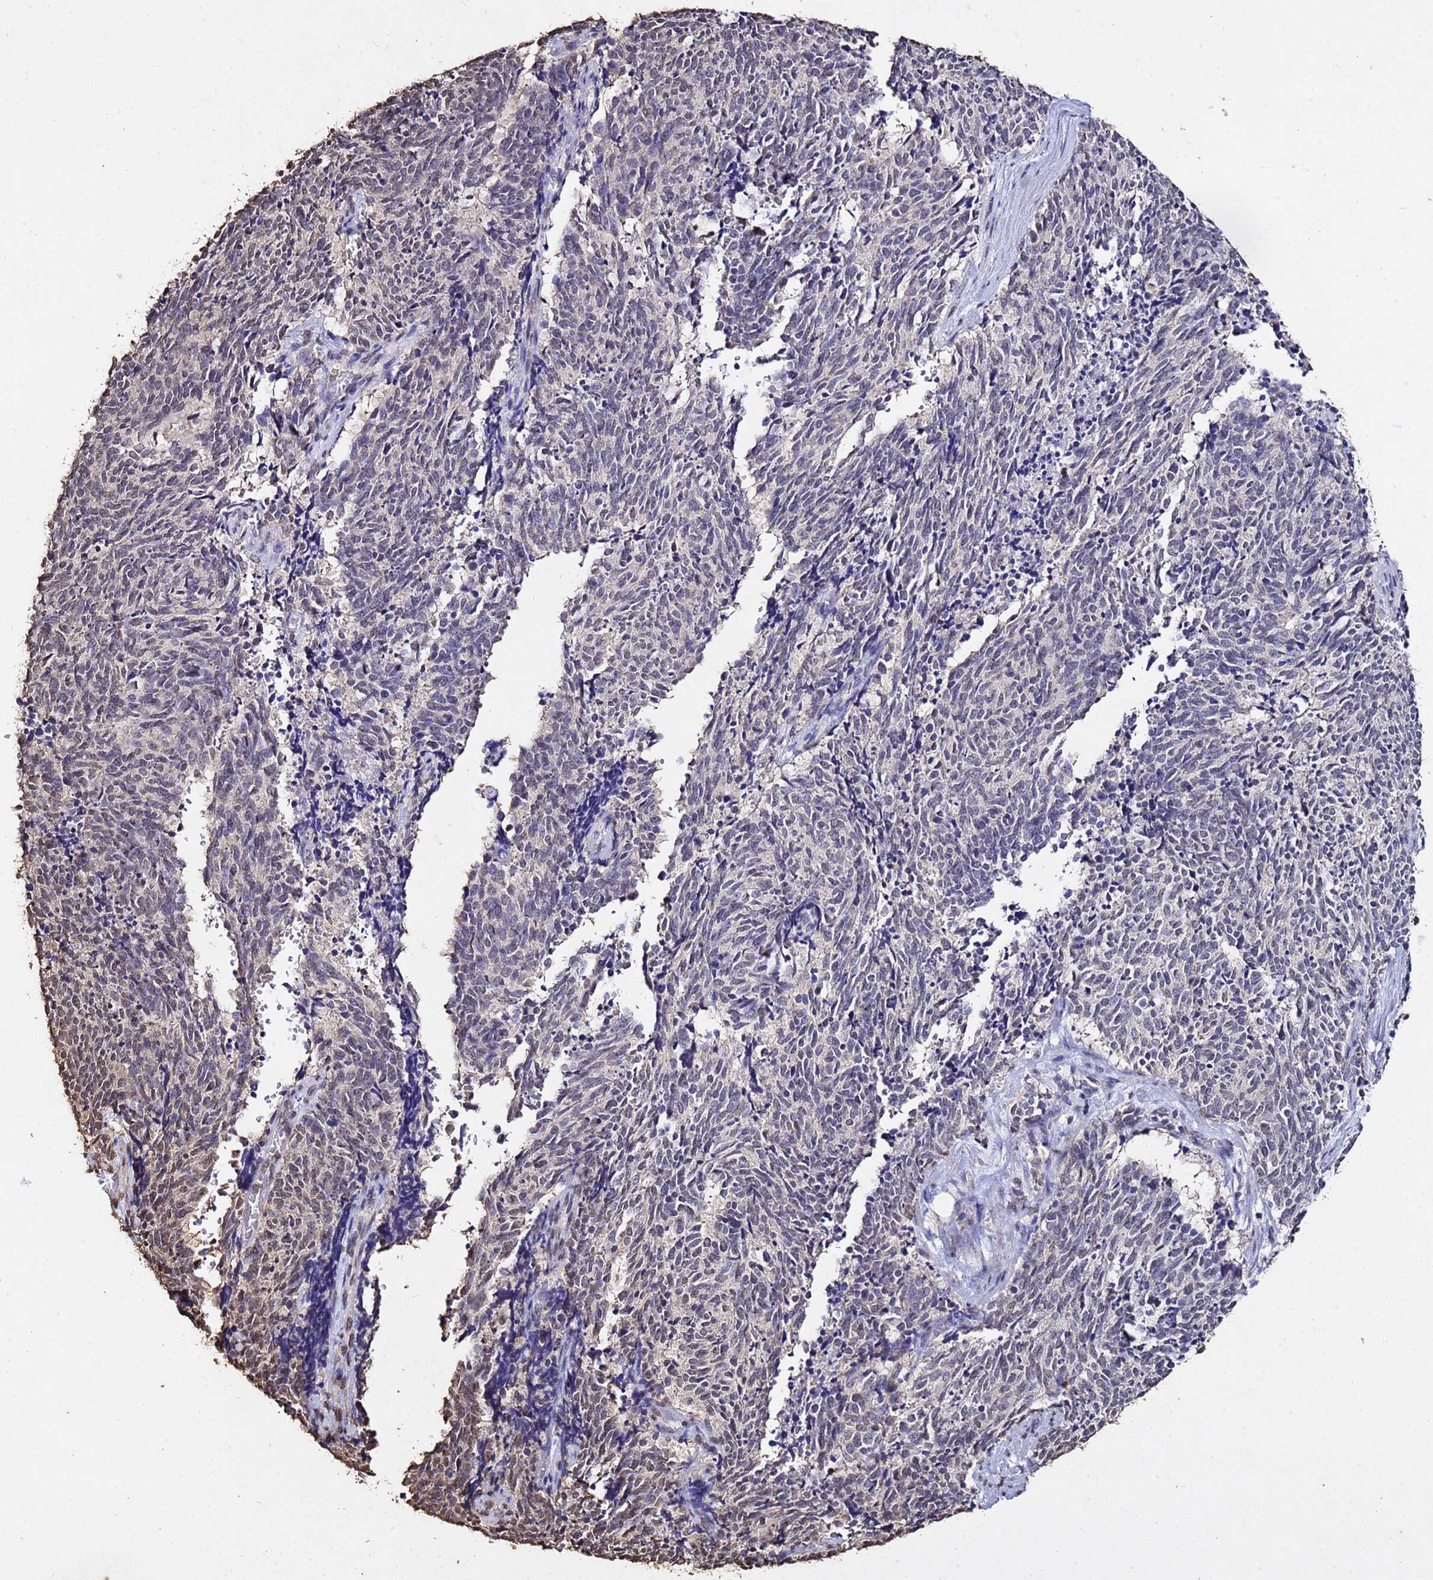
{"staining": {"intensity": "negative", "quantity": "none", "location": "none"}, "tissue": "cervical cancer", "cell_type": "Tumor cells", "image_type": "cancer", "snomed": [{"axis": "morphology", "description": "Squamous cell carcinoma, NOS"}, {"axis": "topography", "description": "Cervix"}], "caption": "A high-resolution image shows immunohistochemistry staining of squamous cell carcinoma (cervical), which displays no significant staining in tumor cells.", "gene": "MYOCD", "patient": {"sex": "female", "age": 29}}